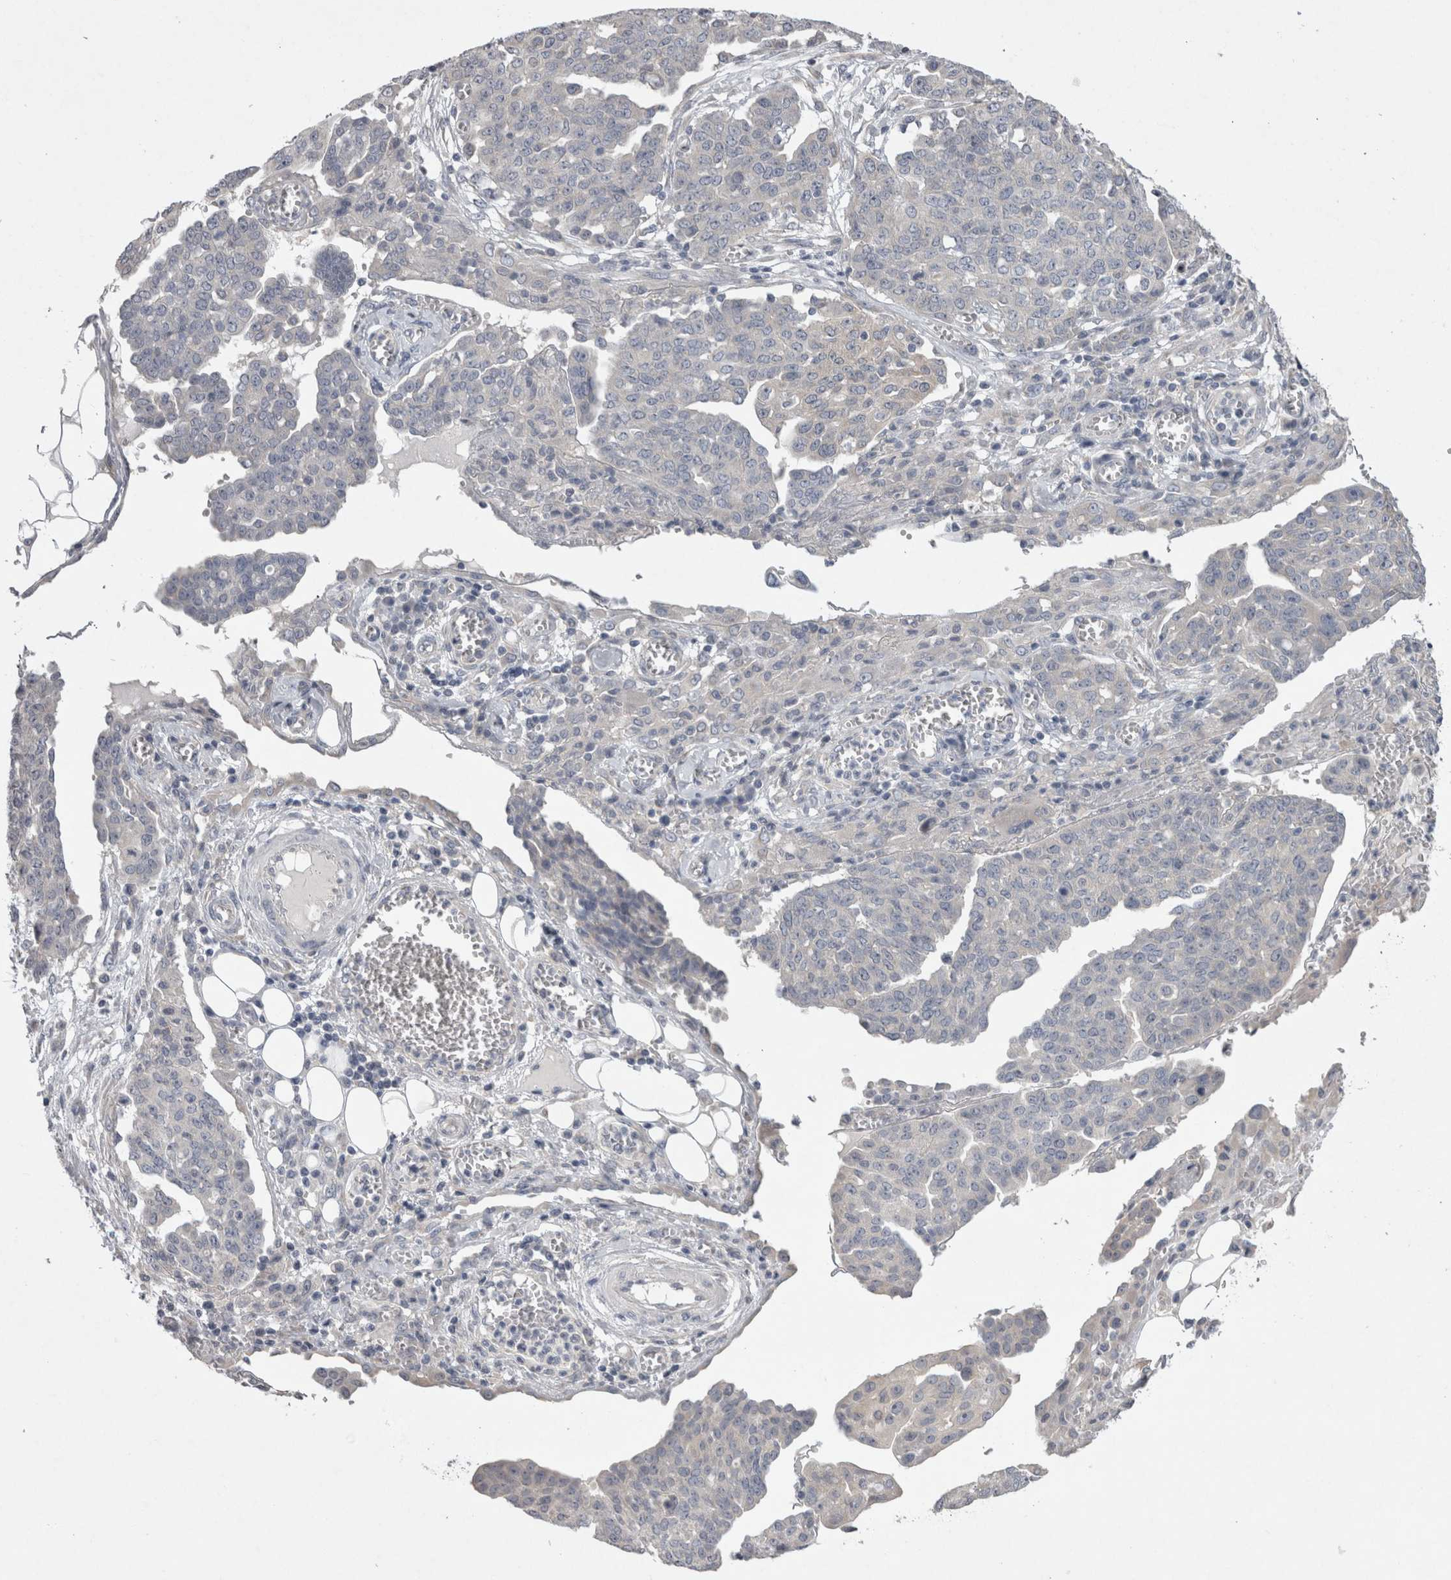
{"staining": {"intensity": "negative", "quantity": "none", "location": "none"}, "tissue": "ovarian cancer", "cell_type": "Tumor cells", "image_type": "cancer", "snomed": [{"axis": "morphology", "description": "Cystadenocarcinoma, serous, NOS"}, {"axis": "topography", "description": "Soft tissue"}, {"axis": "topography", "description": "Ovary"}], "caption": "Ovarian serous cystadenocarcinoma was stained to show a protein in brown. There is no significant expression in tumor cells.", "gene": "LRRC40", "patient": {"sex": "female", "age": 57}}